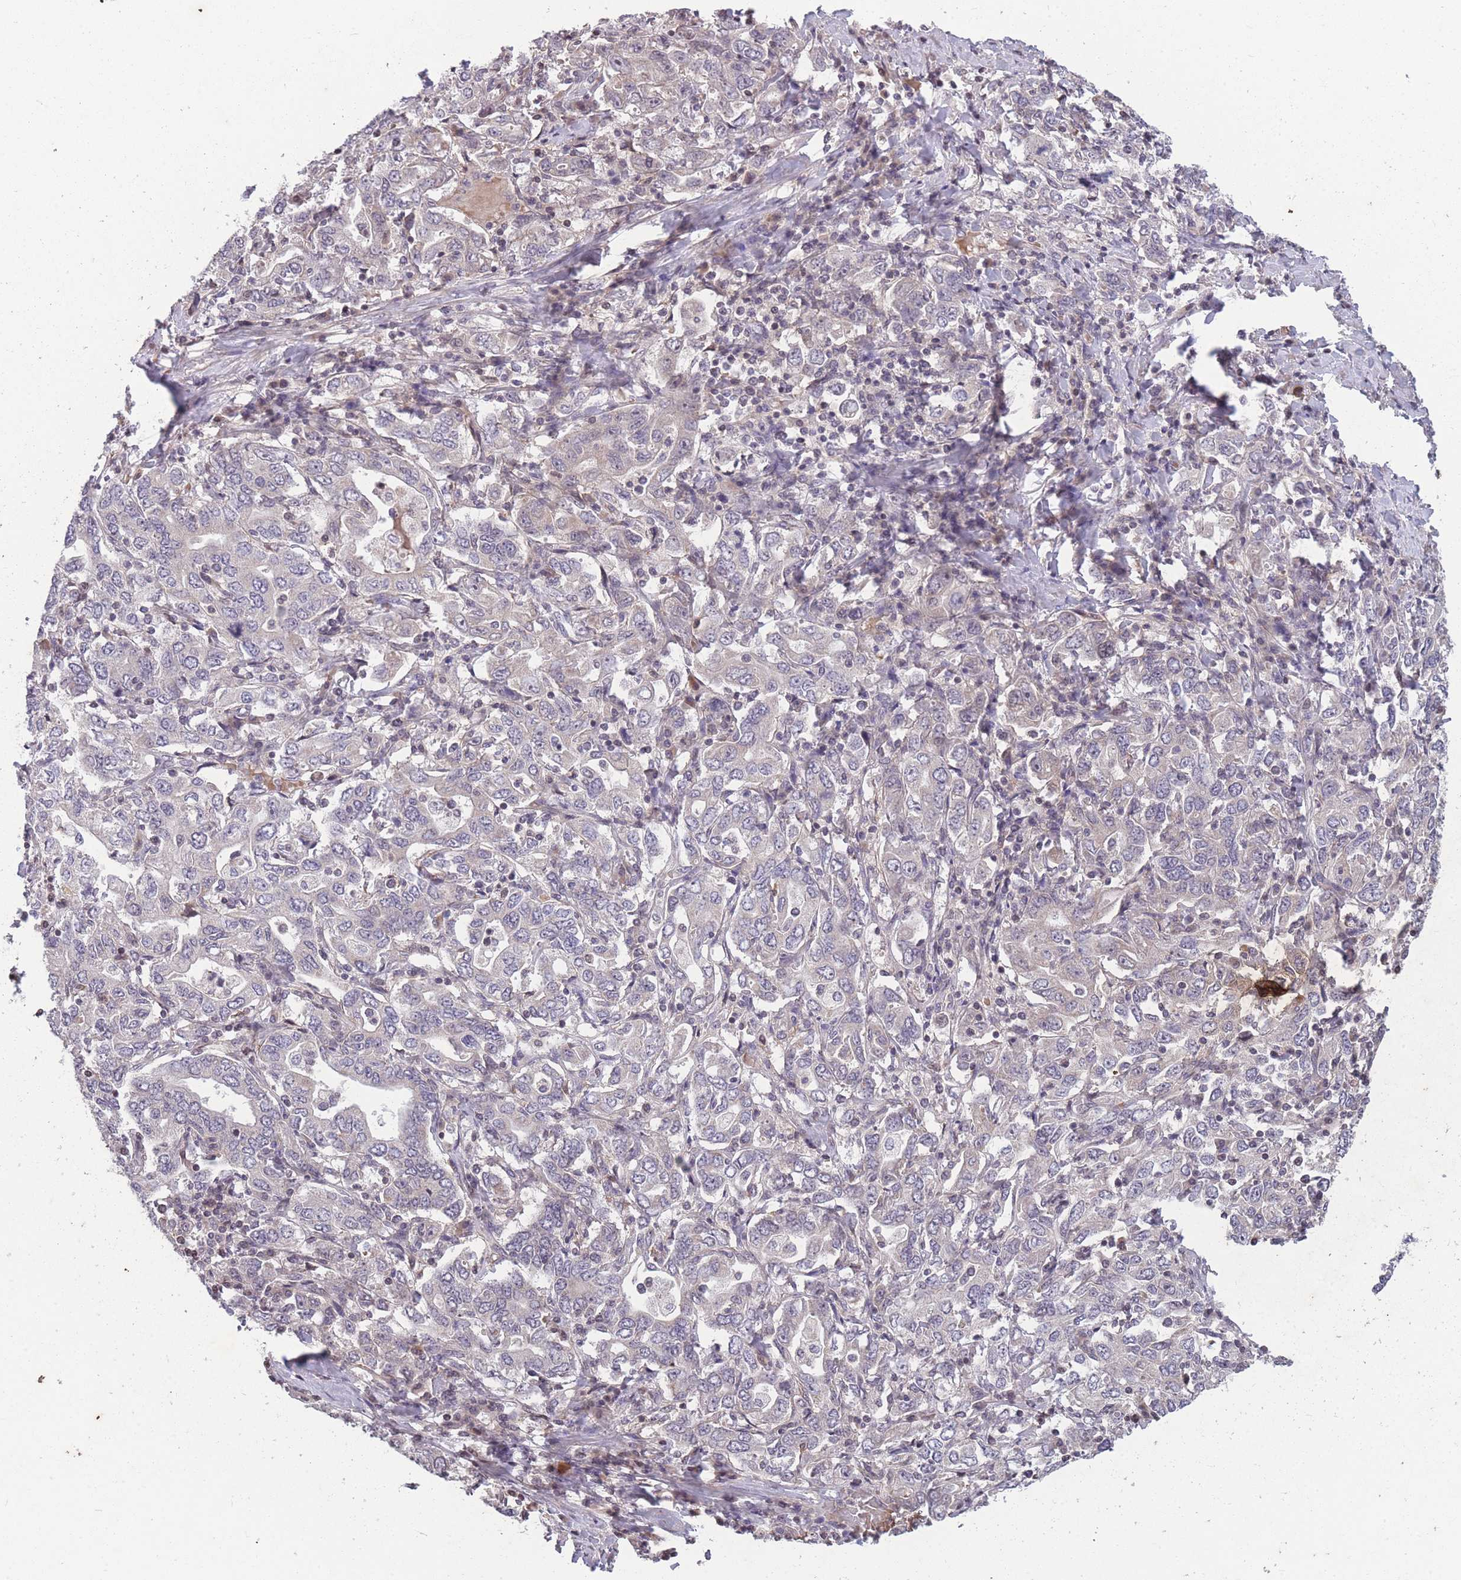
{"staining": {"intensity": "negative", "quantity": "none", "location": "none"}, "tissue": "stomach cancer", "cell_type": "Tumor cells", "image_type": "cancer", "snomed": [{"axis": "morphology", "description": "Adenocarcinoma, NOS"}, {"axis": "topography", "description": "Stomach, upper"}, {"axis": "topography", "description": "Stomach"}], "caption": "High power microscopy image of an immunohistochemistry image of stomach cancer (adenocarcinoma), revealing no significant positivity in tumor cells.", "gene": "GGT5", "patient": {"sex": "male", "age": 62}}